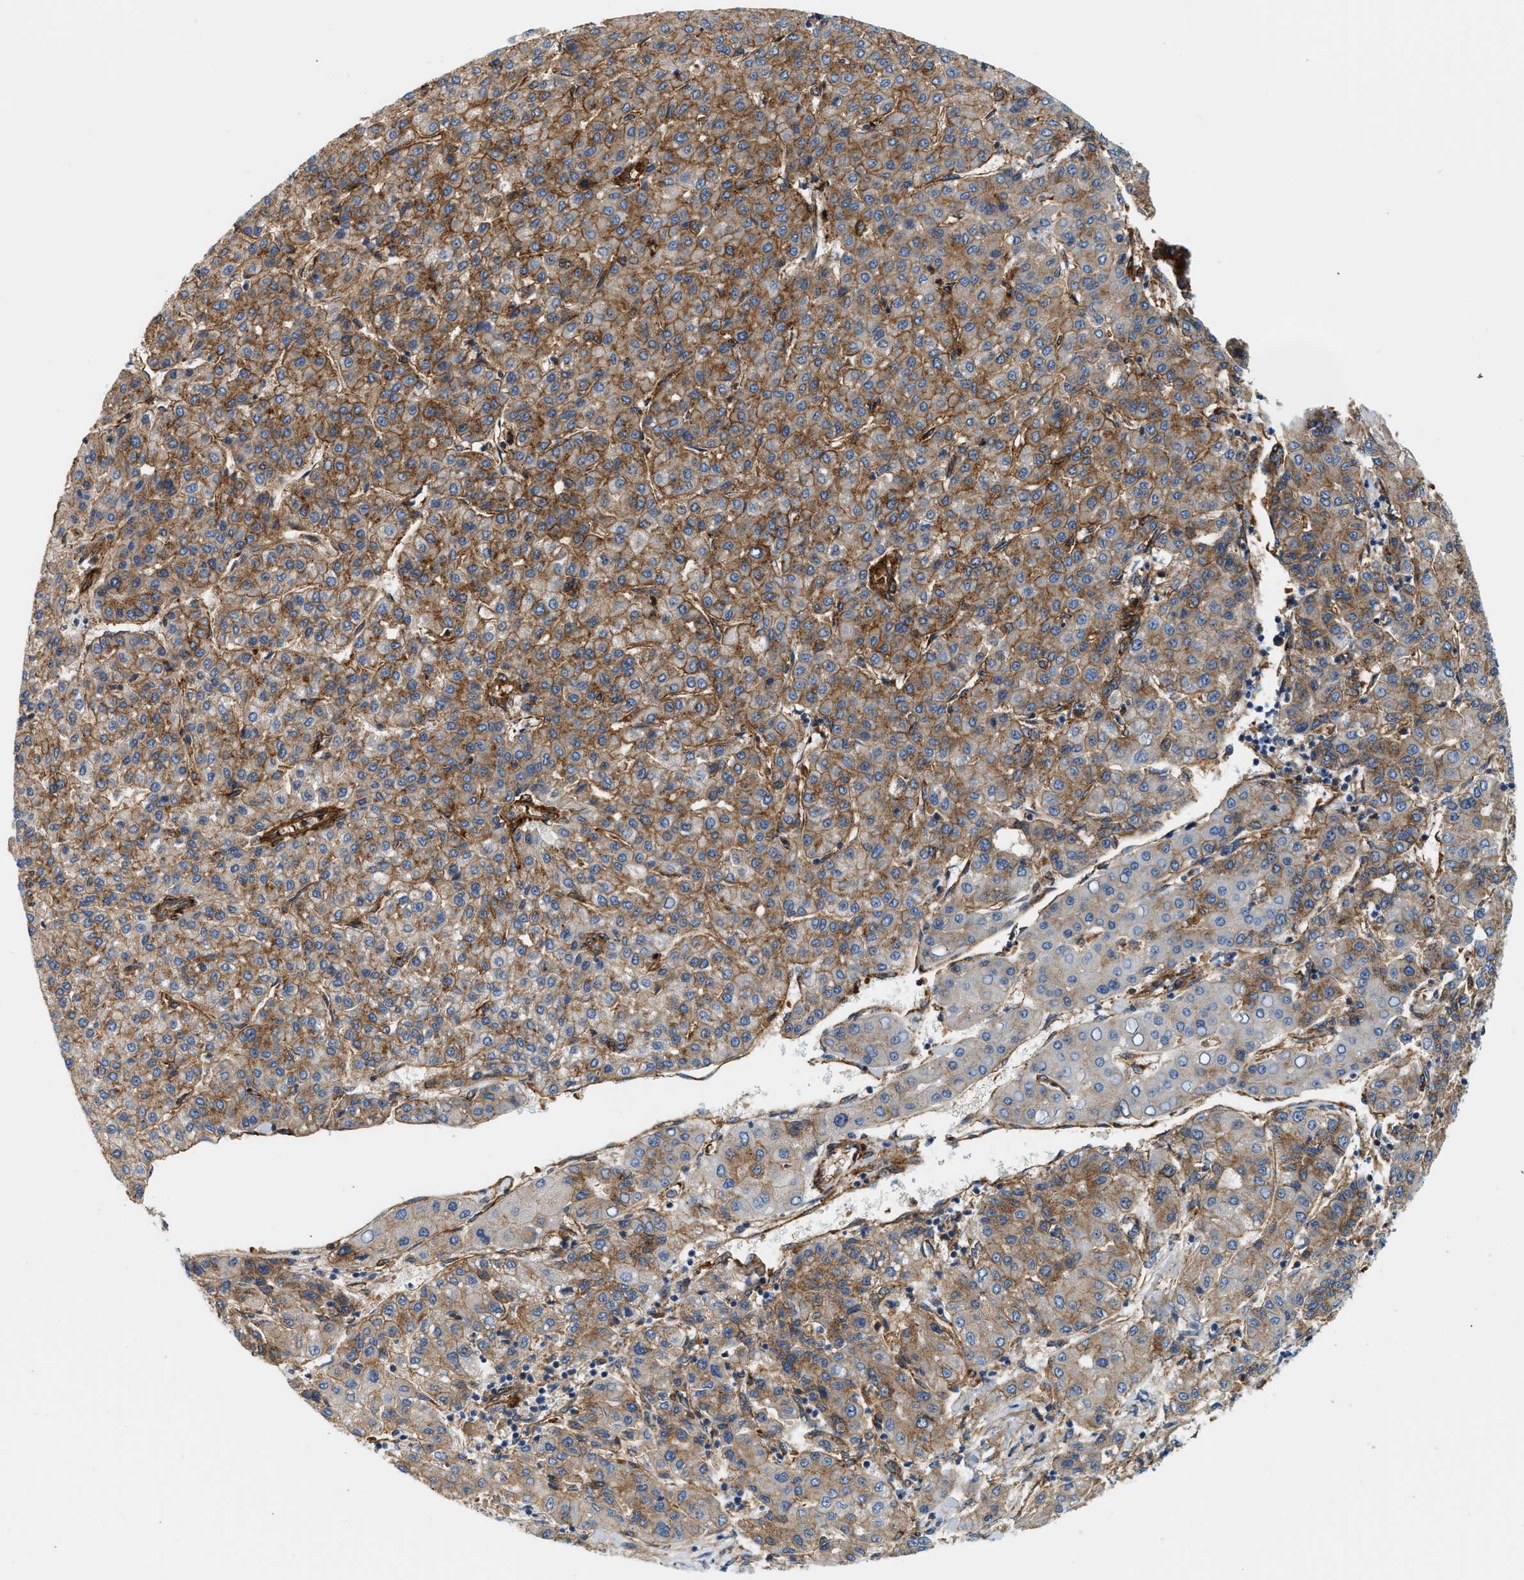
{"staining": {"intensity": "moderate", "quantity": ">75%", "location": "cytoplasmic/membranous"}, "tissue": "liver cancer", "cell_type": "Tumor cells", "image_type": "cancer", "snomed": [{"axis": "morphology", "description": "Carcinoma, Hepatocellular, NOS"}, {"axis": "topography", "description": "Liver"}], "caption": "Tumor cells display medium levels of moderate cytoplasmic/membranous staining in about >75% of cells in human hepatocellular carcinoma (liver).", "gene": "HIP1", "patient": {"sex": "male", "age": 65}}